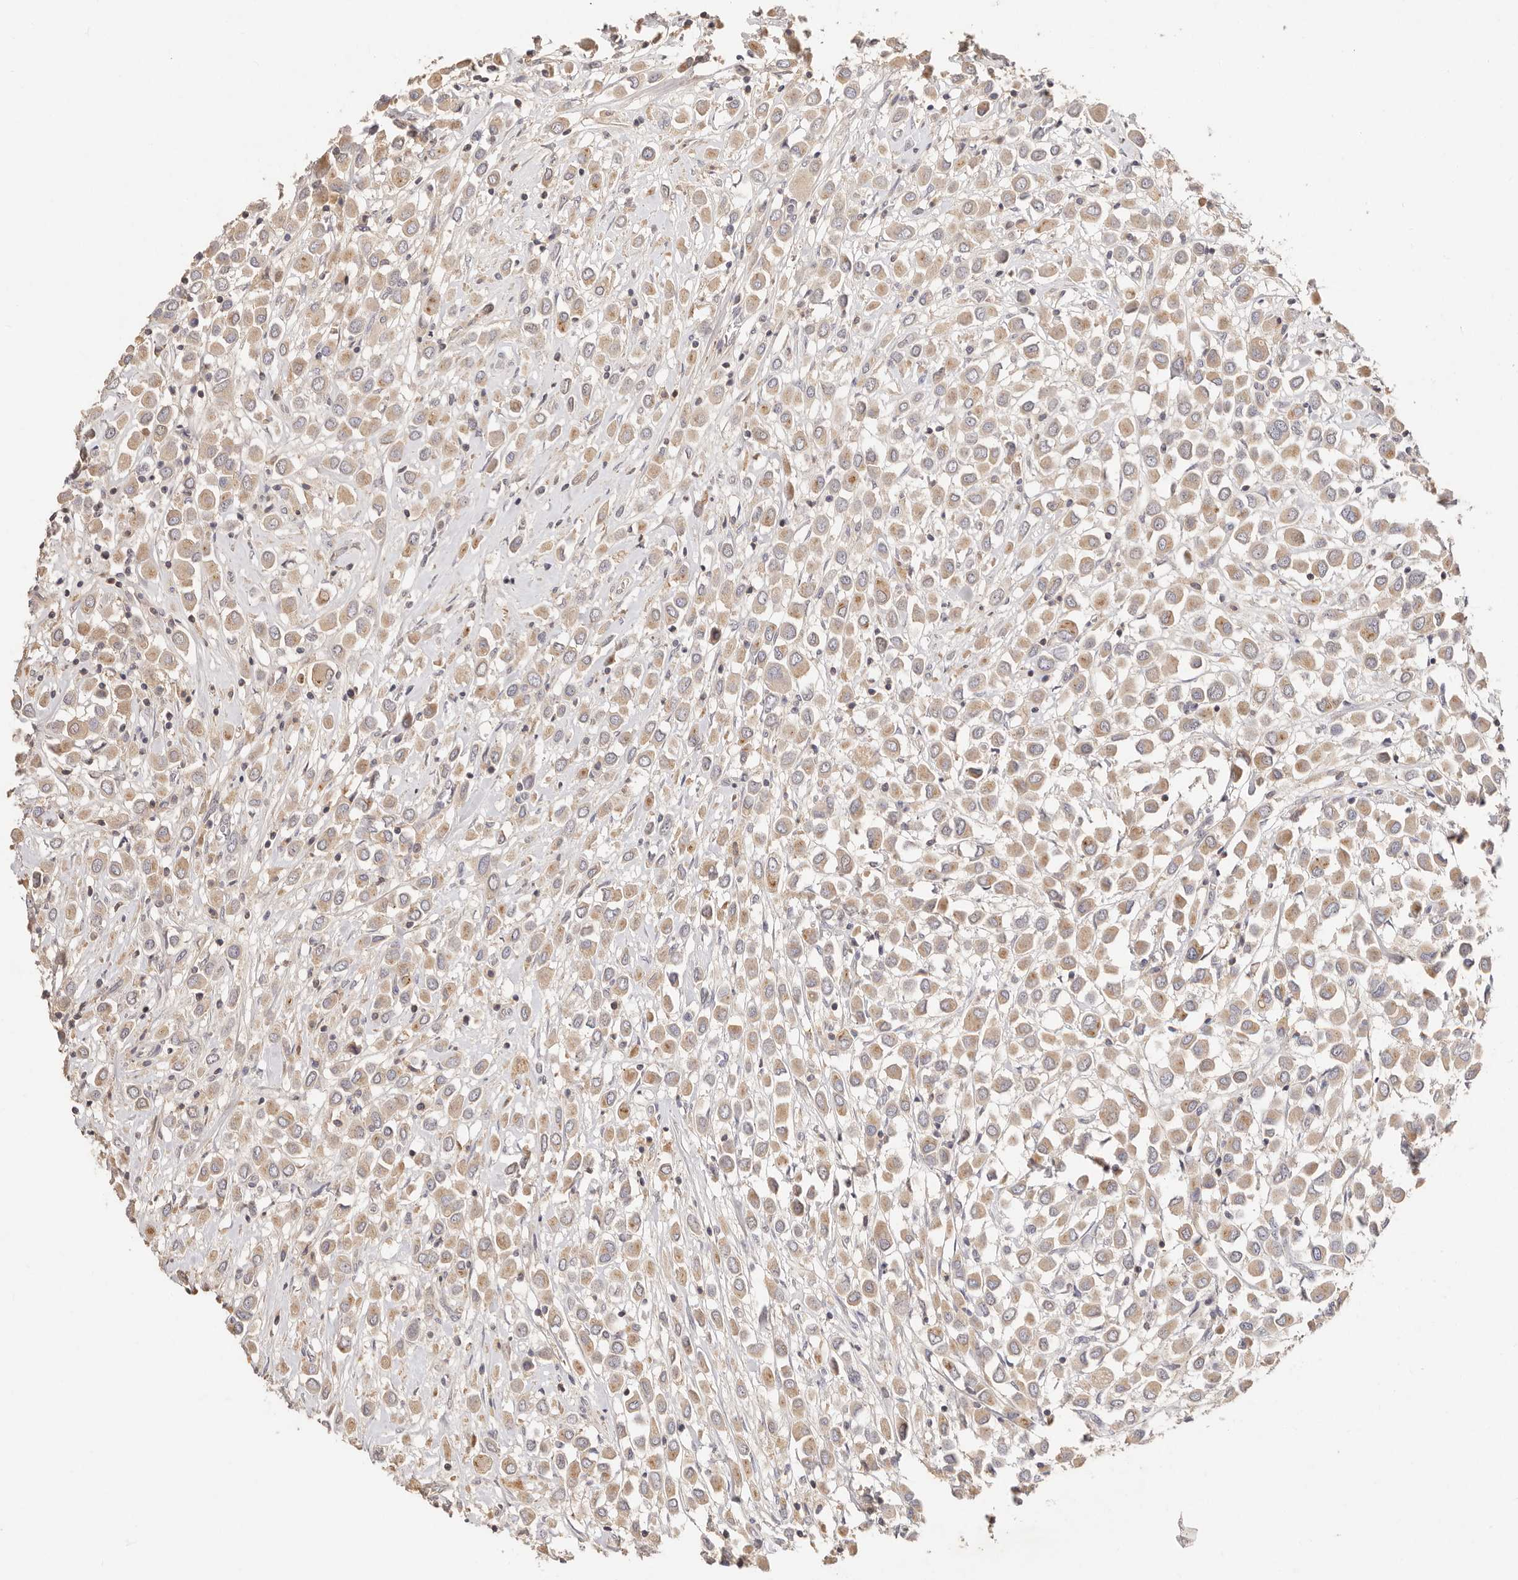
{"staining": {"intensity": "weak", "quantity": ">75%", "location": "cytoplasmic/membranous"}, "tissue": "breast cancer", "cell_type": "Tumor cells", "image_type": "cancer", "snomed": [{"axis": "morphology", "description": "Duct carcinoma"}, {"axis": "topography", "description": "Breast"}], "caption": "This histopathology image demonstrates immunohistochemistry staining of breast cancer, with low weak cytoplasmic/membranous expression in about >75% of tumor cells.", "gene": "CXADR", "patient": {"sex": "female", "age": 61}}